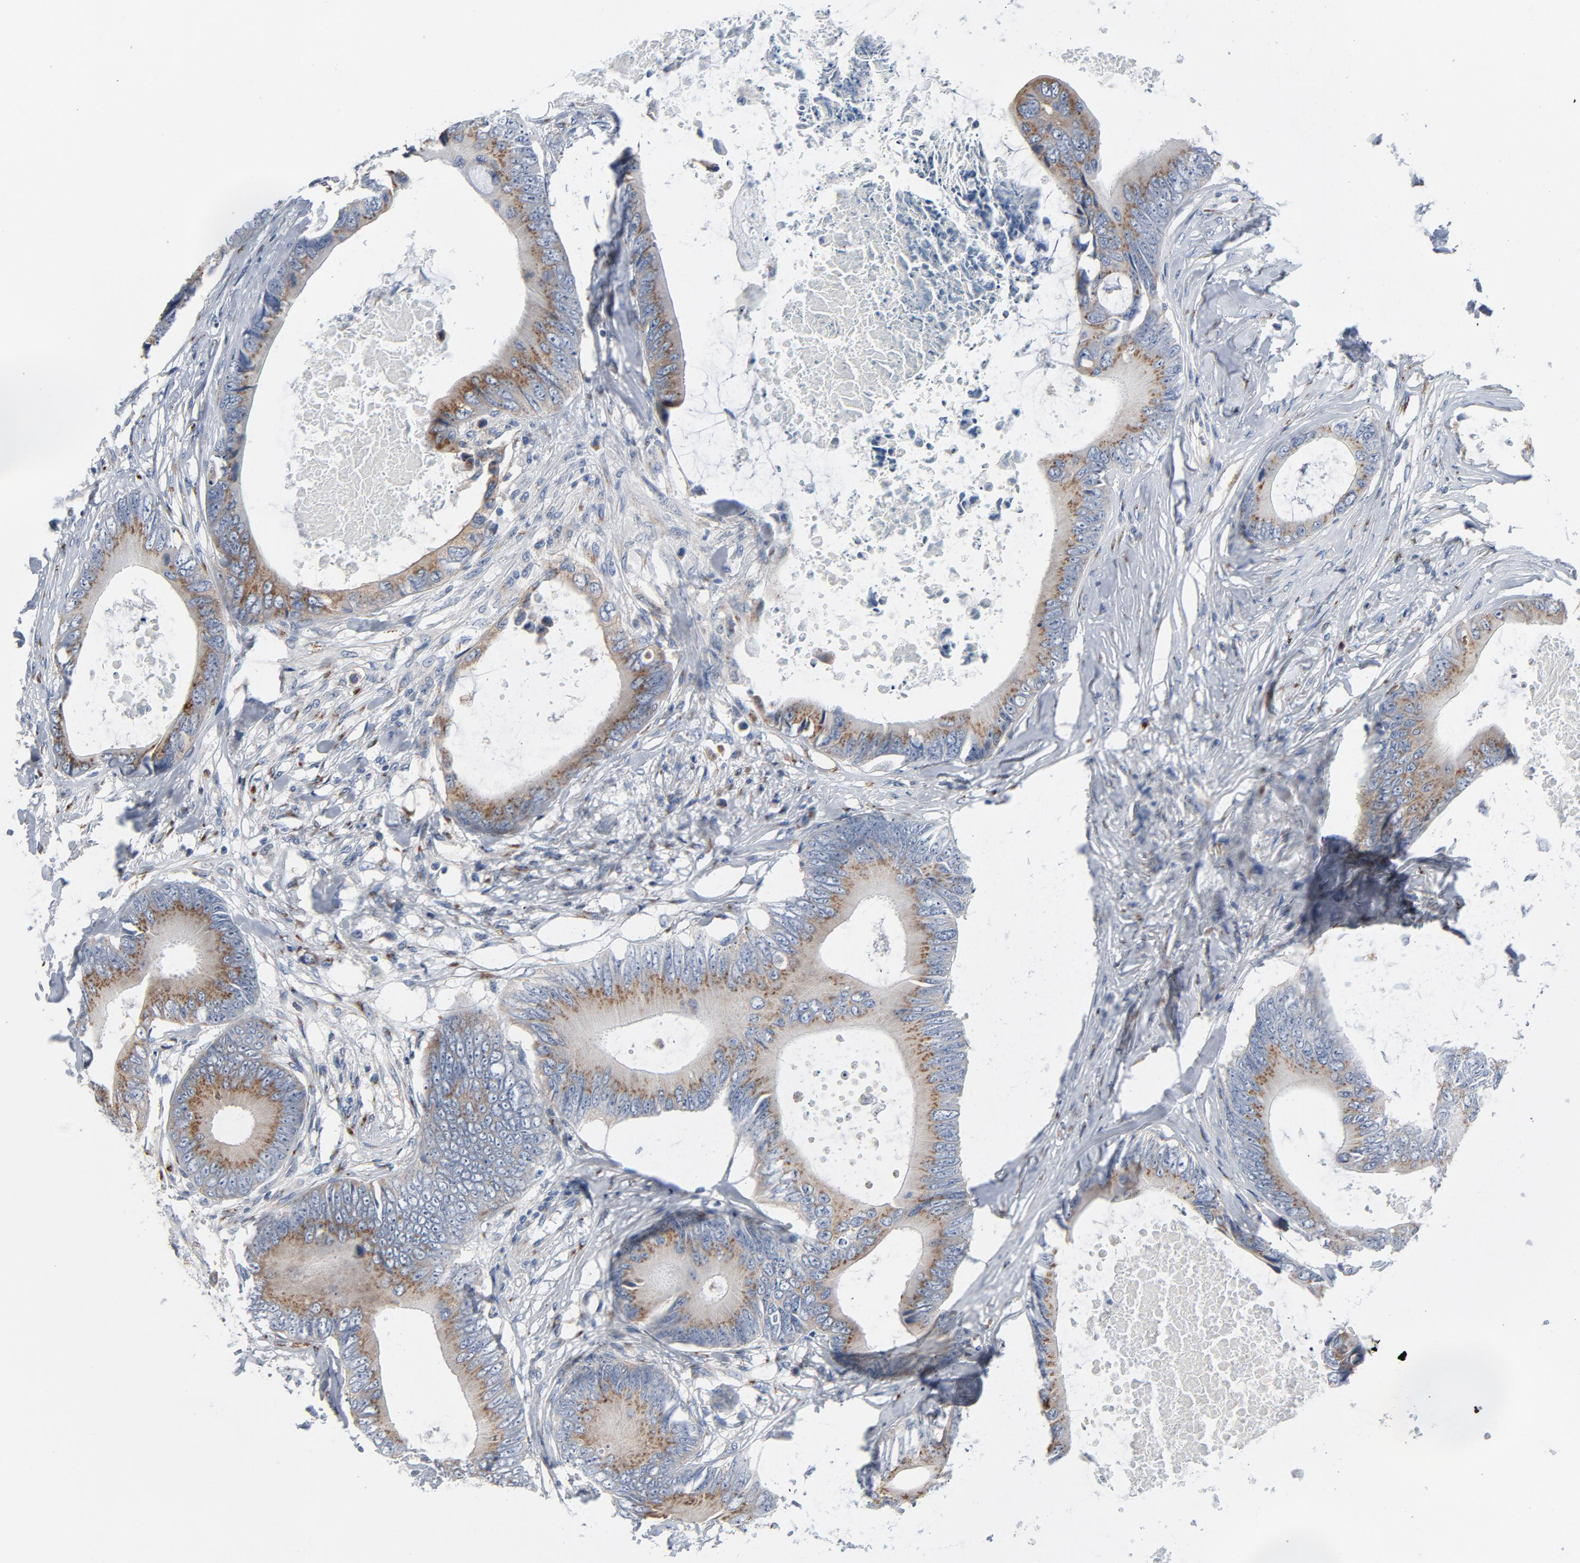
{"staining": {"intensity": "moderate", "quantity": ">75%", "location": "cytoplasmic/membranous"}, "tissue": "colorectal cancer", "cell_type": "Tumor cells", "image_type": "cancer", "snomed": [{"axis": "morphology", "description": "Normal tissue, NOS"}, {"axis": "morphology", "description": "Adenocarcinoma, NOS"}, {"axis": "topography", "description": "Rectum"}, {"axis": "topography", "description": "Peripheral nerve tissue"}], "caption": "Colorectal cancer stained for a protein demonstrates moderate cytoplasmic/membranous positivity in tumor cells. Nuclei are stained in blue.", "gene": "YIPF6", "patient": {"sex": "female", "age": 77}}